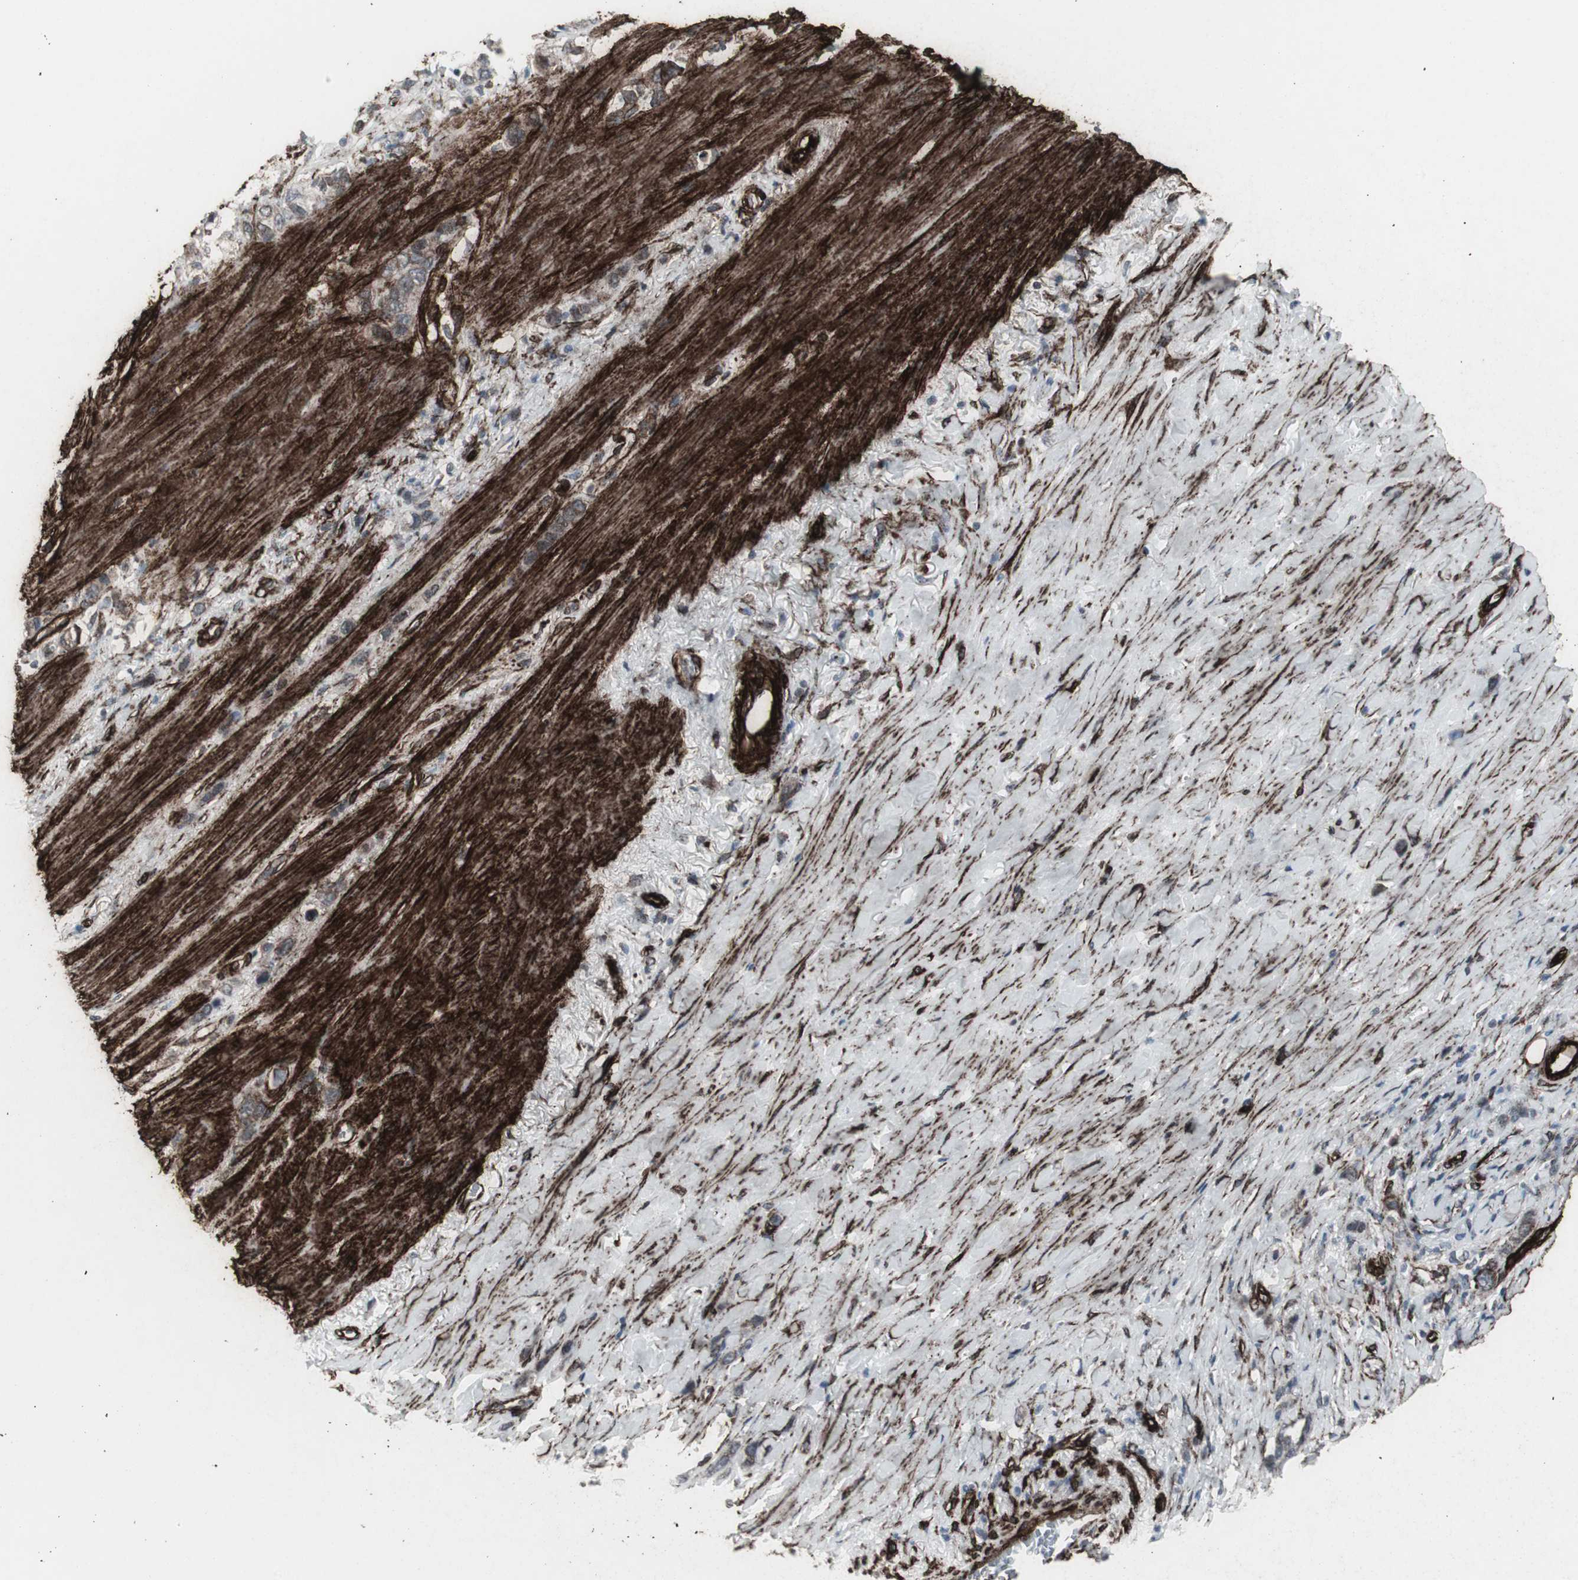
{"staining": {"intensity": "weak", "quantity": "25%-75%", "location": "cytoplasmic/membranous"}, "tissue": "stomach cancer", "cell_type": "Tumor cells", "image_type": "cancer", "snomed": [{"axis": "morphology", "description": "Normal tissue, NOS"}, {"axis": "morphology", "description": "Adenocarcinoma, NOS"}, {"axis": "morphology", "description": "Adenocarcinoma, High grade"}, {"axis": "topography", "description": "Stomach, upper"}, {"axis": "topography", "description": "Stomach"}], "caption": "Immunohistochemistry (IHC) micrograph of neoplastic tissue: stomach cancer (high-grade adenocarcinoma) stained using immunohistochemistry shows low levels of weak protein expression localized specifically in the cytoplasmic/membranous of tumor cells, appearing as a cytoplasmic/membranous brown color.", "gene": "PDGFA", "patient": {"sex": "female", "age": 65}}